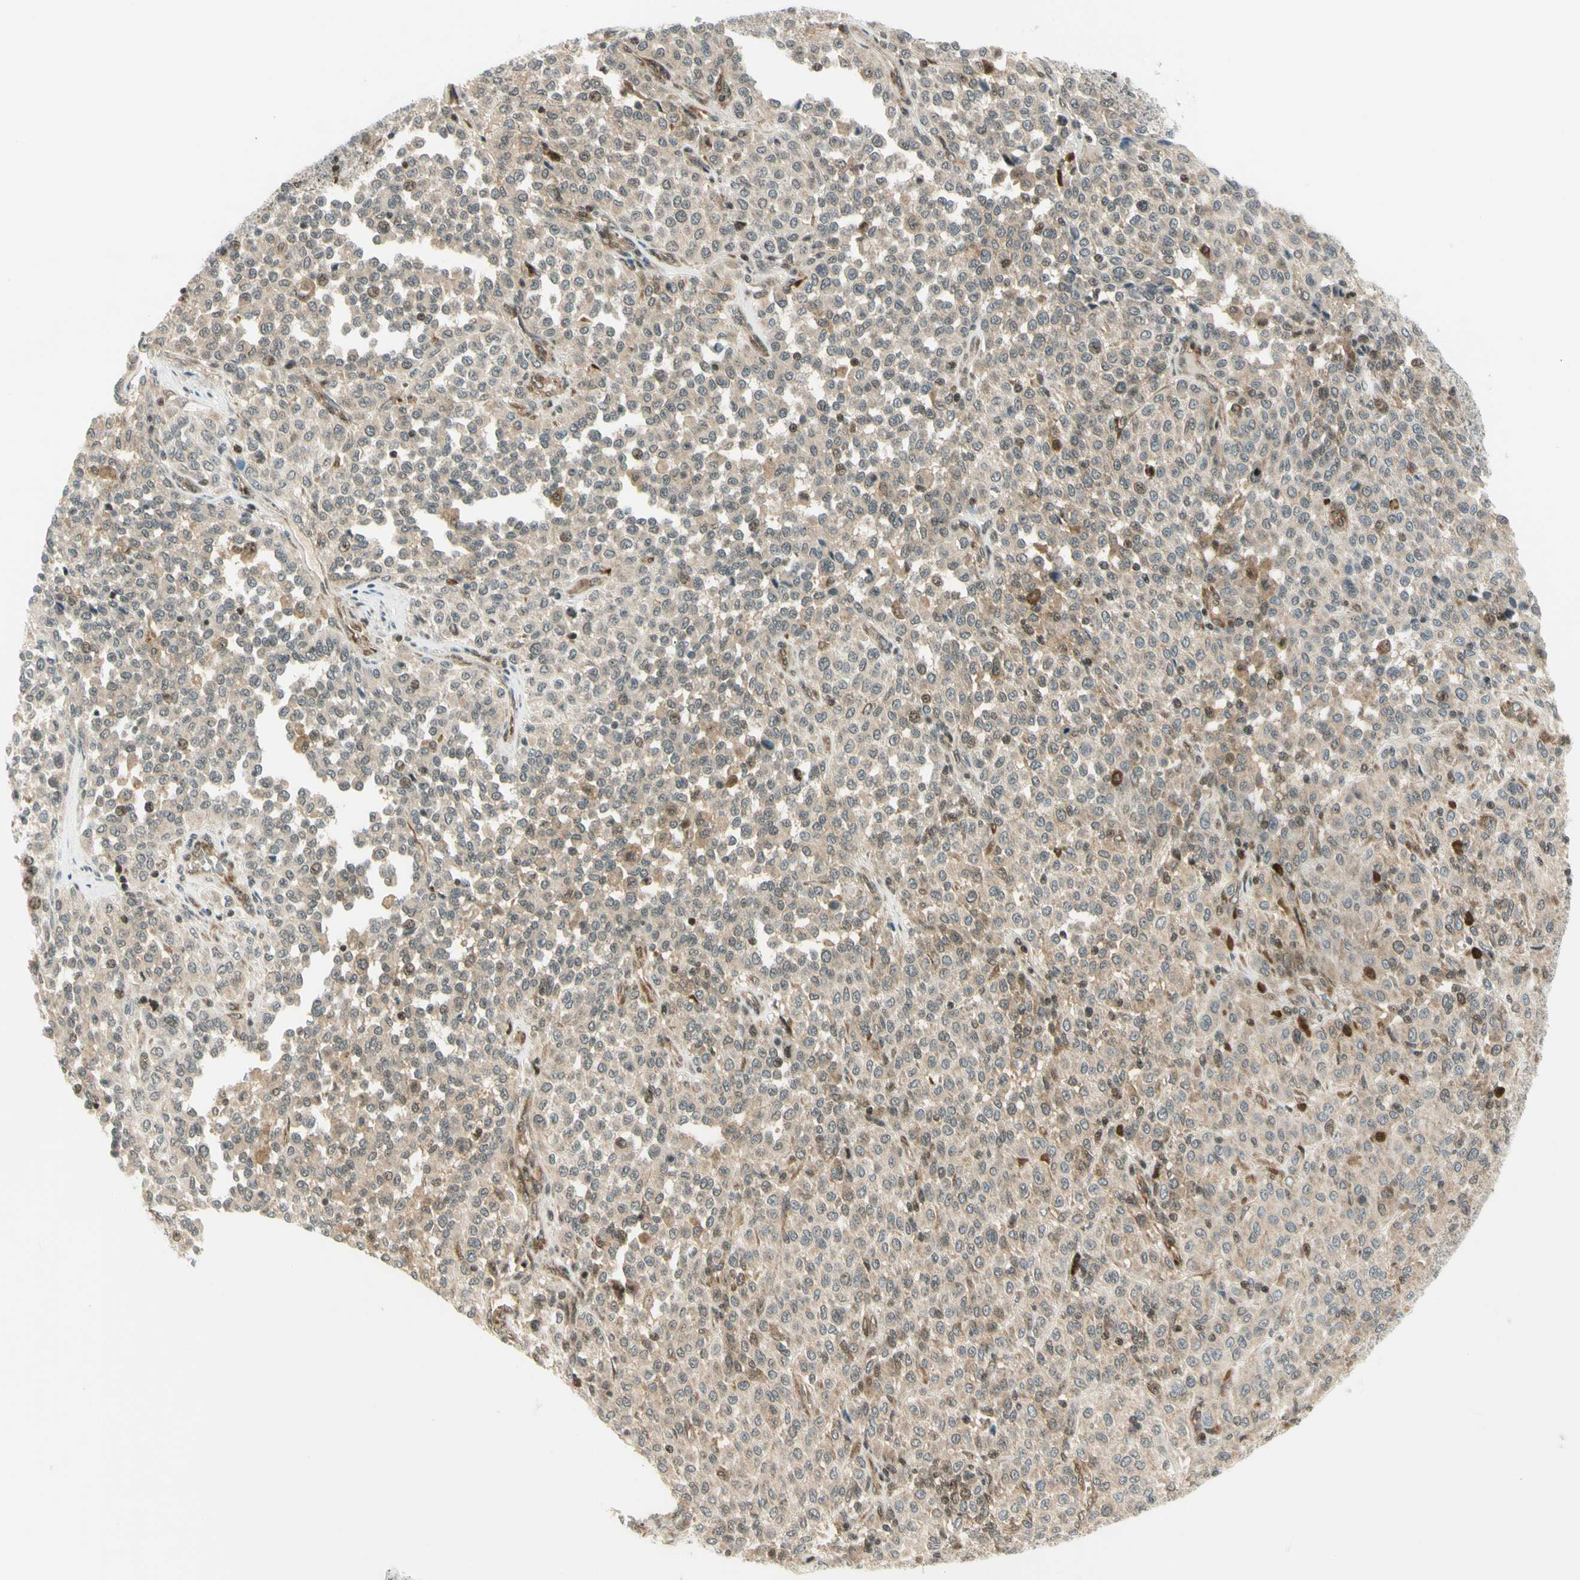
{"staining": {"intensity": "weak", "quantity": ">75%", "location": "cytoplasmic/membranous"}, "tissue": "melanoma", "cell_type": "Tumor cells", "image_type": "cancer", "snomed": [{"axis": "morphology", "description": "Malignant melanoma, Metastatic site"}, {"axis": "topography", "description": "Pancreas"}], "caption": "Malignant melanoma (metastatic site) stained with immunohistochemistry displays weak cytoplasmic/membranous staining in about >75% of tumor cells.", "gene": "TPT1", "patient": {"sex": "female", "age": 30}}